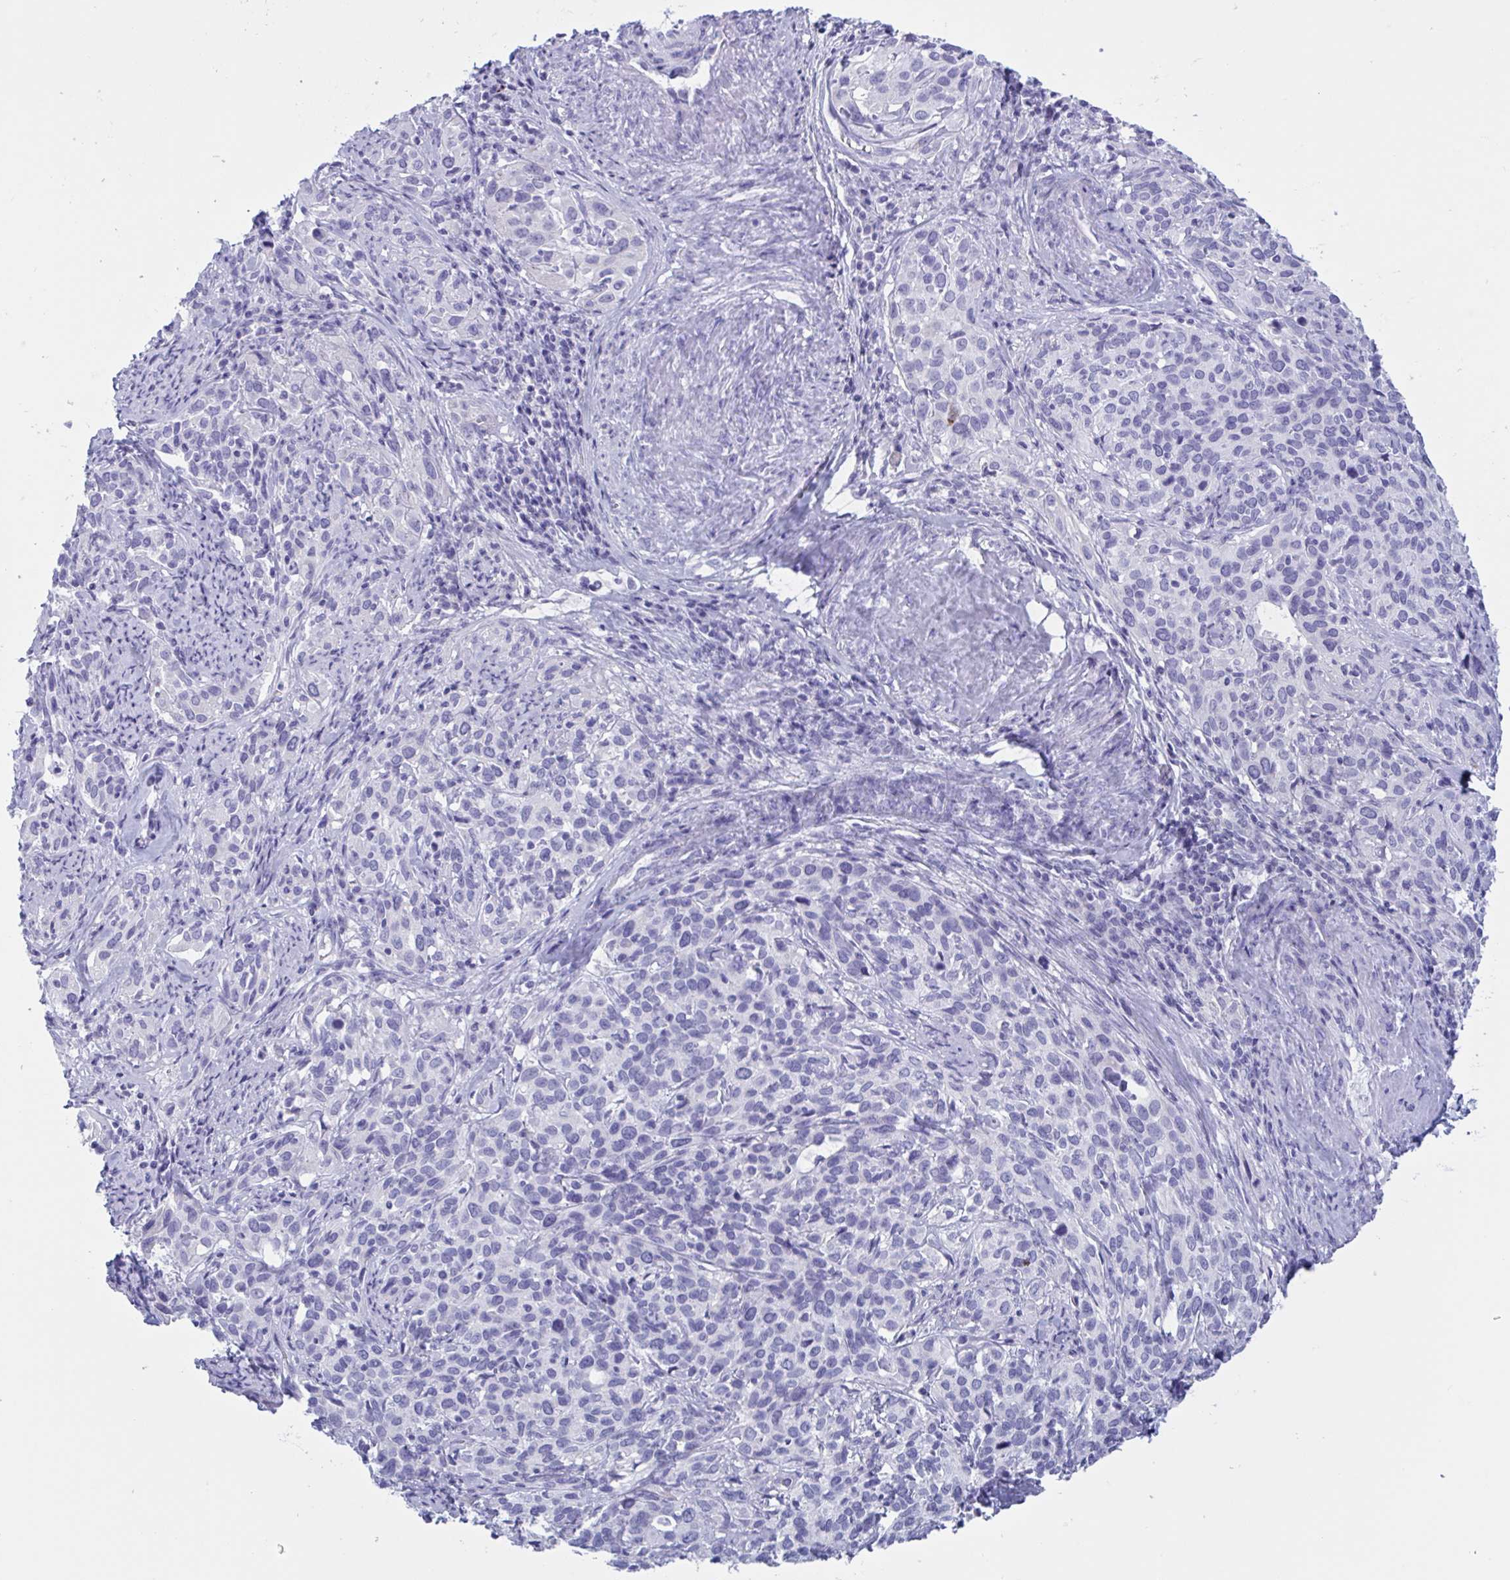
{"staining": {"intensity": "negative", "quantity": "none", "location": "none"}, "tissue": "cervical cancer", "cell_type": "Tumor cells", "image_type": "cancer", "snomed": [{"axis": "morphology", "description": "Normal tissue, NOS"}, {"axis": "morphology", "description": "Squamous cell carcinoma, NOS"}, {"axis": "topography", "description": "Cervix"}], "caption": "An image of cervical squamous cell carcinoma stained for a protein shows no brown staining in tumor cells.", "gene": "OXLD1", "patient": {"sex": "female", "age": 51}}